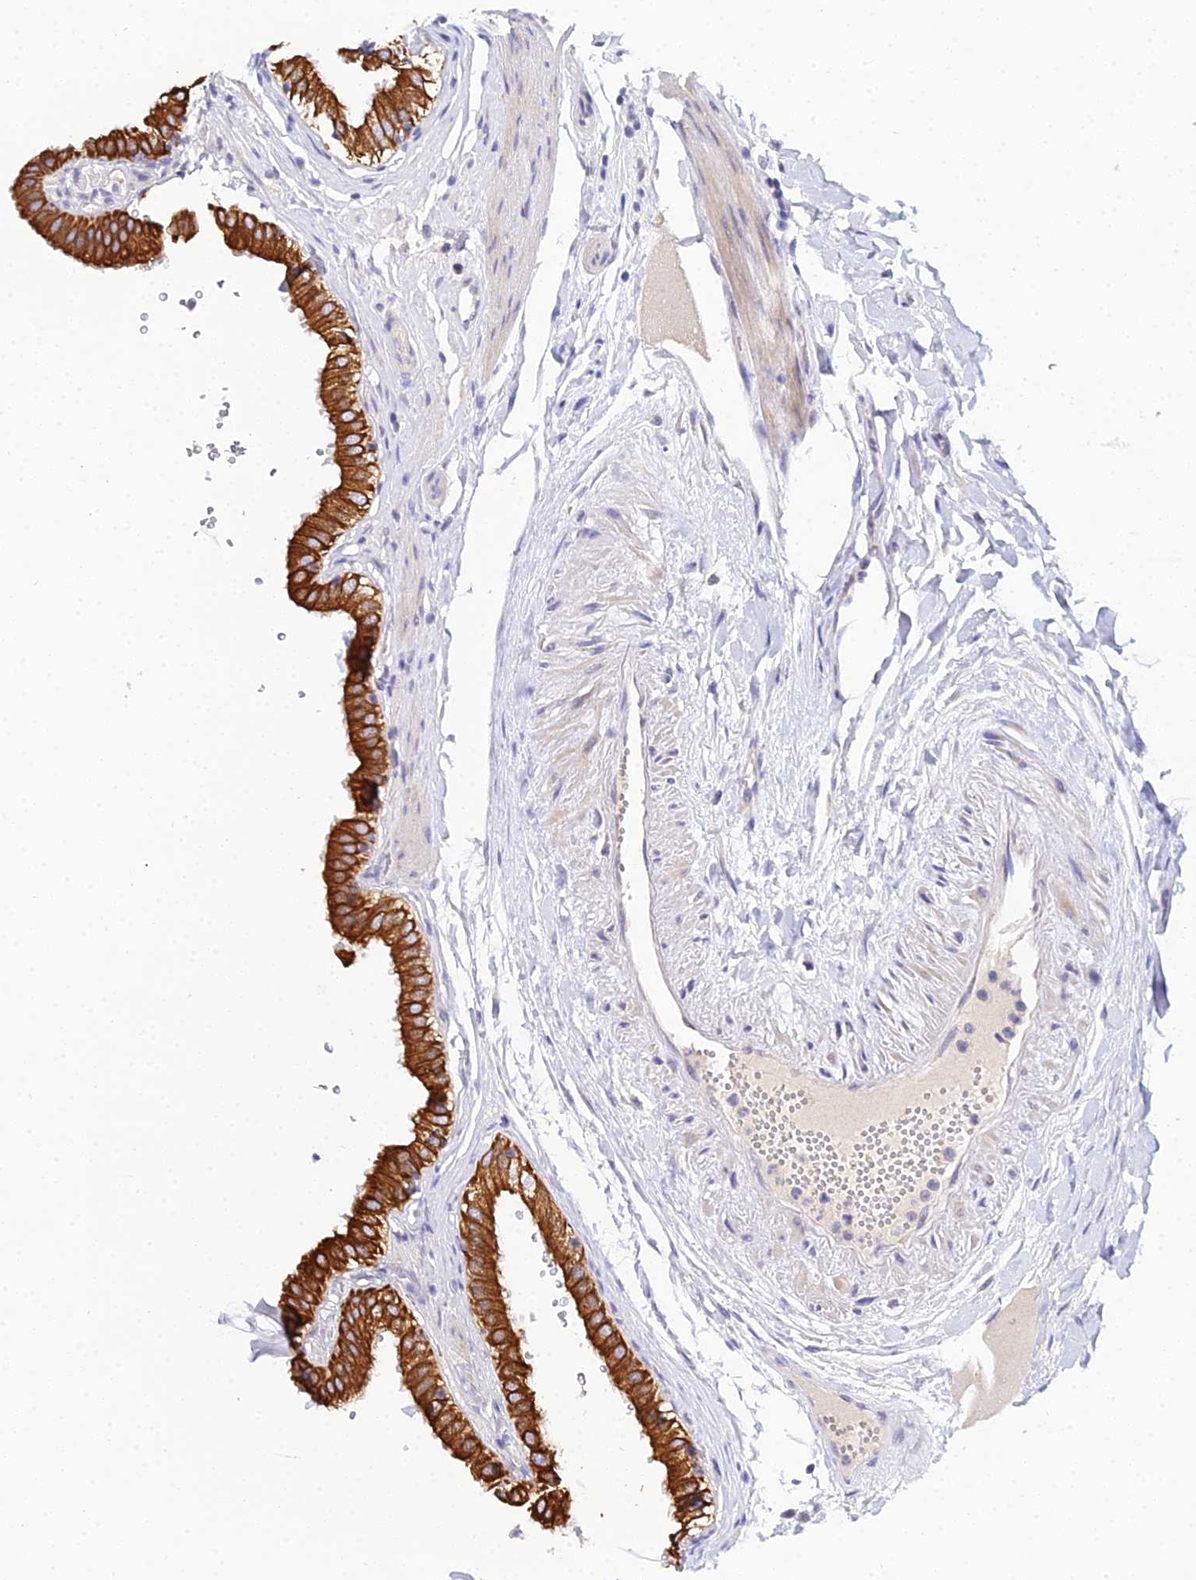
{"staining": {"intensity": "strong", "quantity": ">75%", "location": "cytoplasmic/membranous"}, "tissue": "gallbladder", "cell_type": "Glandular cells", "image_type": "normal", "snomed": [{"axis": "morphology", "description": "Normal tissue, NOS"}, {"axis": "topography", "description": "Gallbladder"}], "caption": "Protein expression by immunohistochemistry (IHC) shows strong cytoplasmic/membranous positivity in approximately >75% of glandular cells in normal gallbladder.", "gene": "ZXDA", "patient": {"sex": "female", "age": 61}}